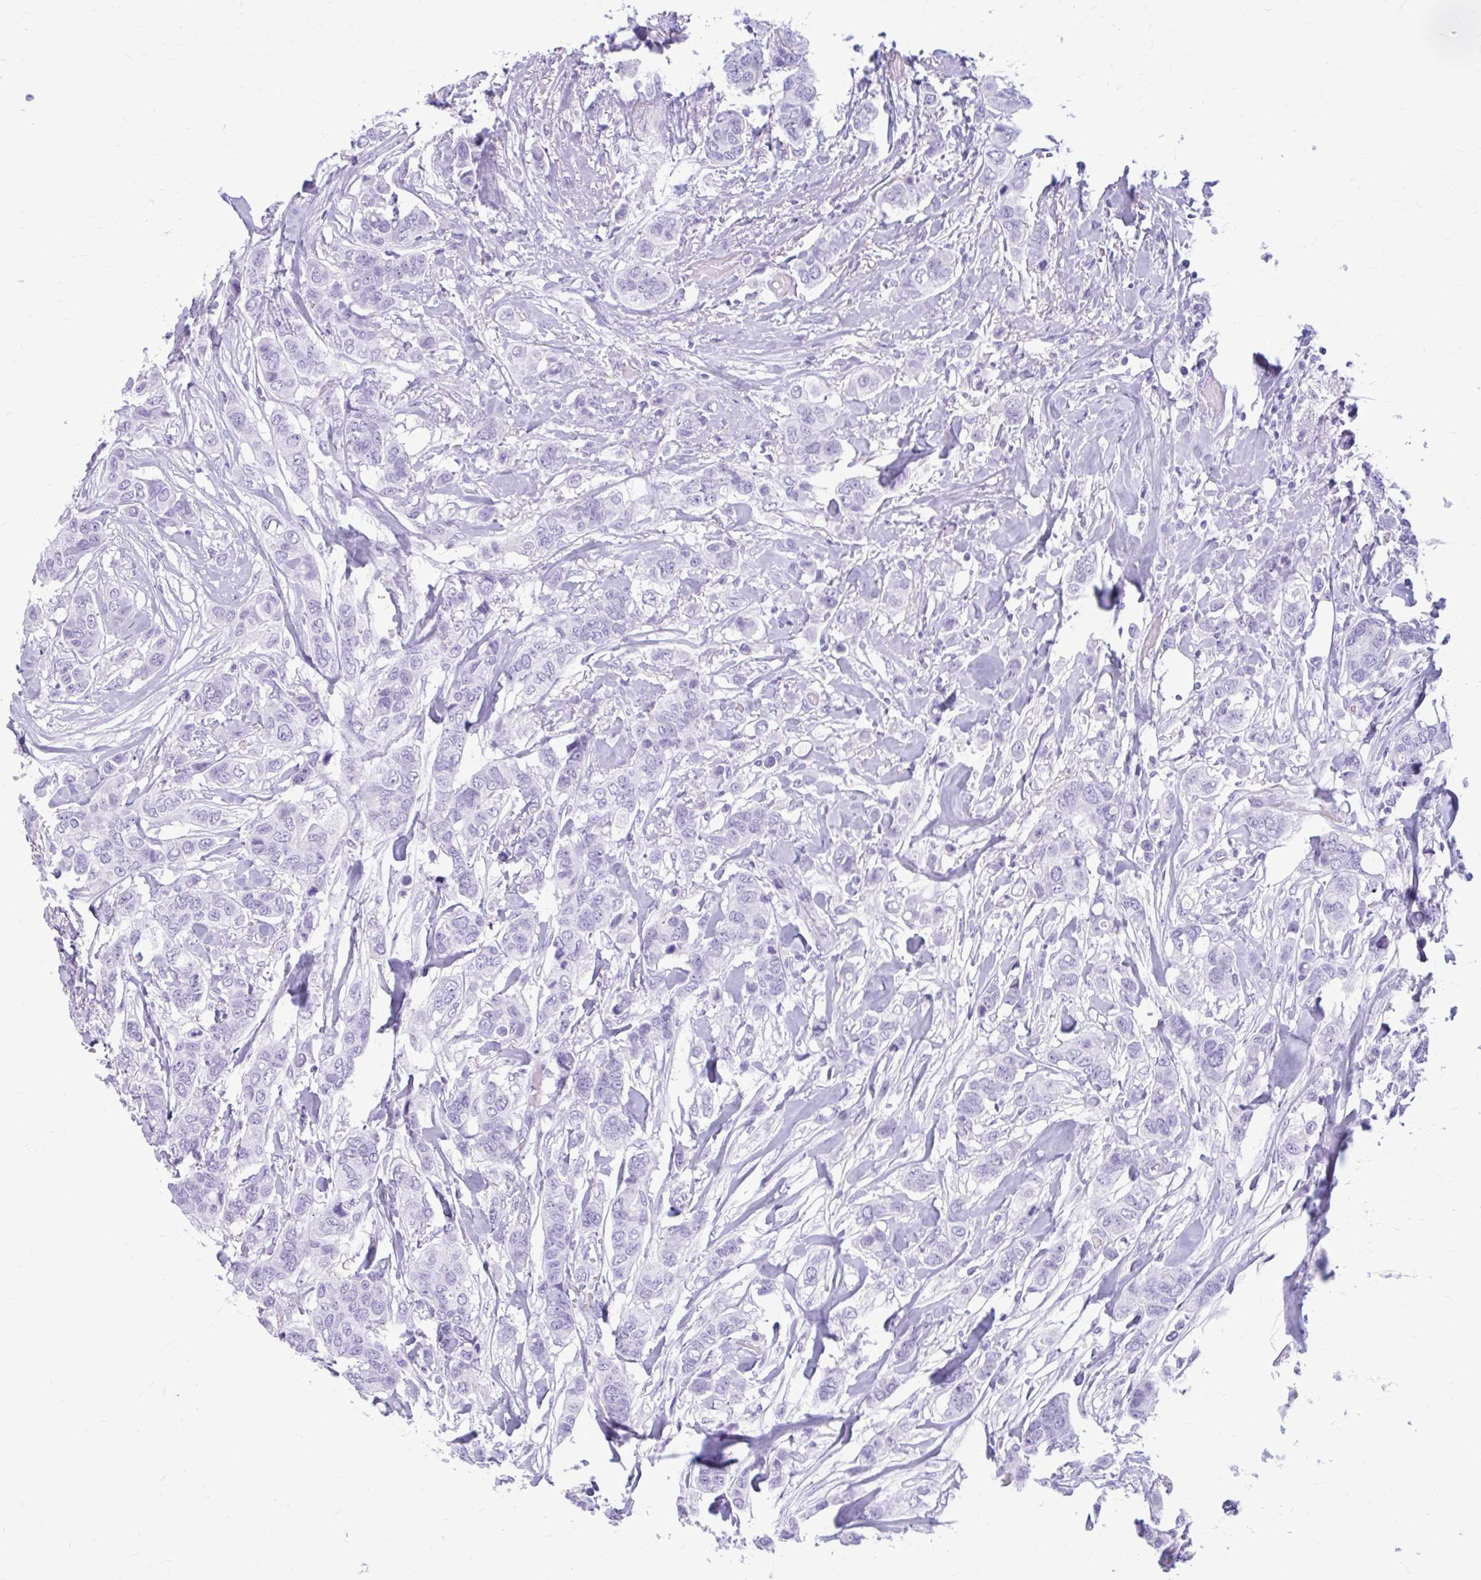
{"staining": {"intensity": "negative", "quantity": "none", "location": "none"}, "tissue": "breast cancer", "cell_type": "Tumor cells", "image_type": "cancer", "snomed": [{"axis": "morphology", "description": "Lobular carcinoma"}, {"axis": "topography", "description": "Breast"}], "caption": "Photomicrograph shows no protein staining in tumor cells of lobular carcinoma (breast) tissue.", "gene": "KLHDC7A", "patient": {"sex": "female", "age": 51}}